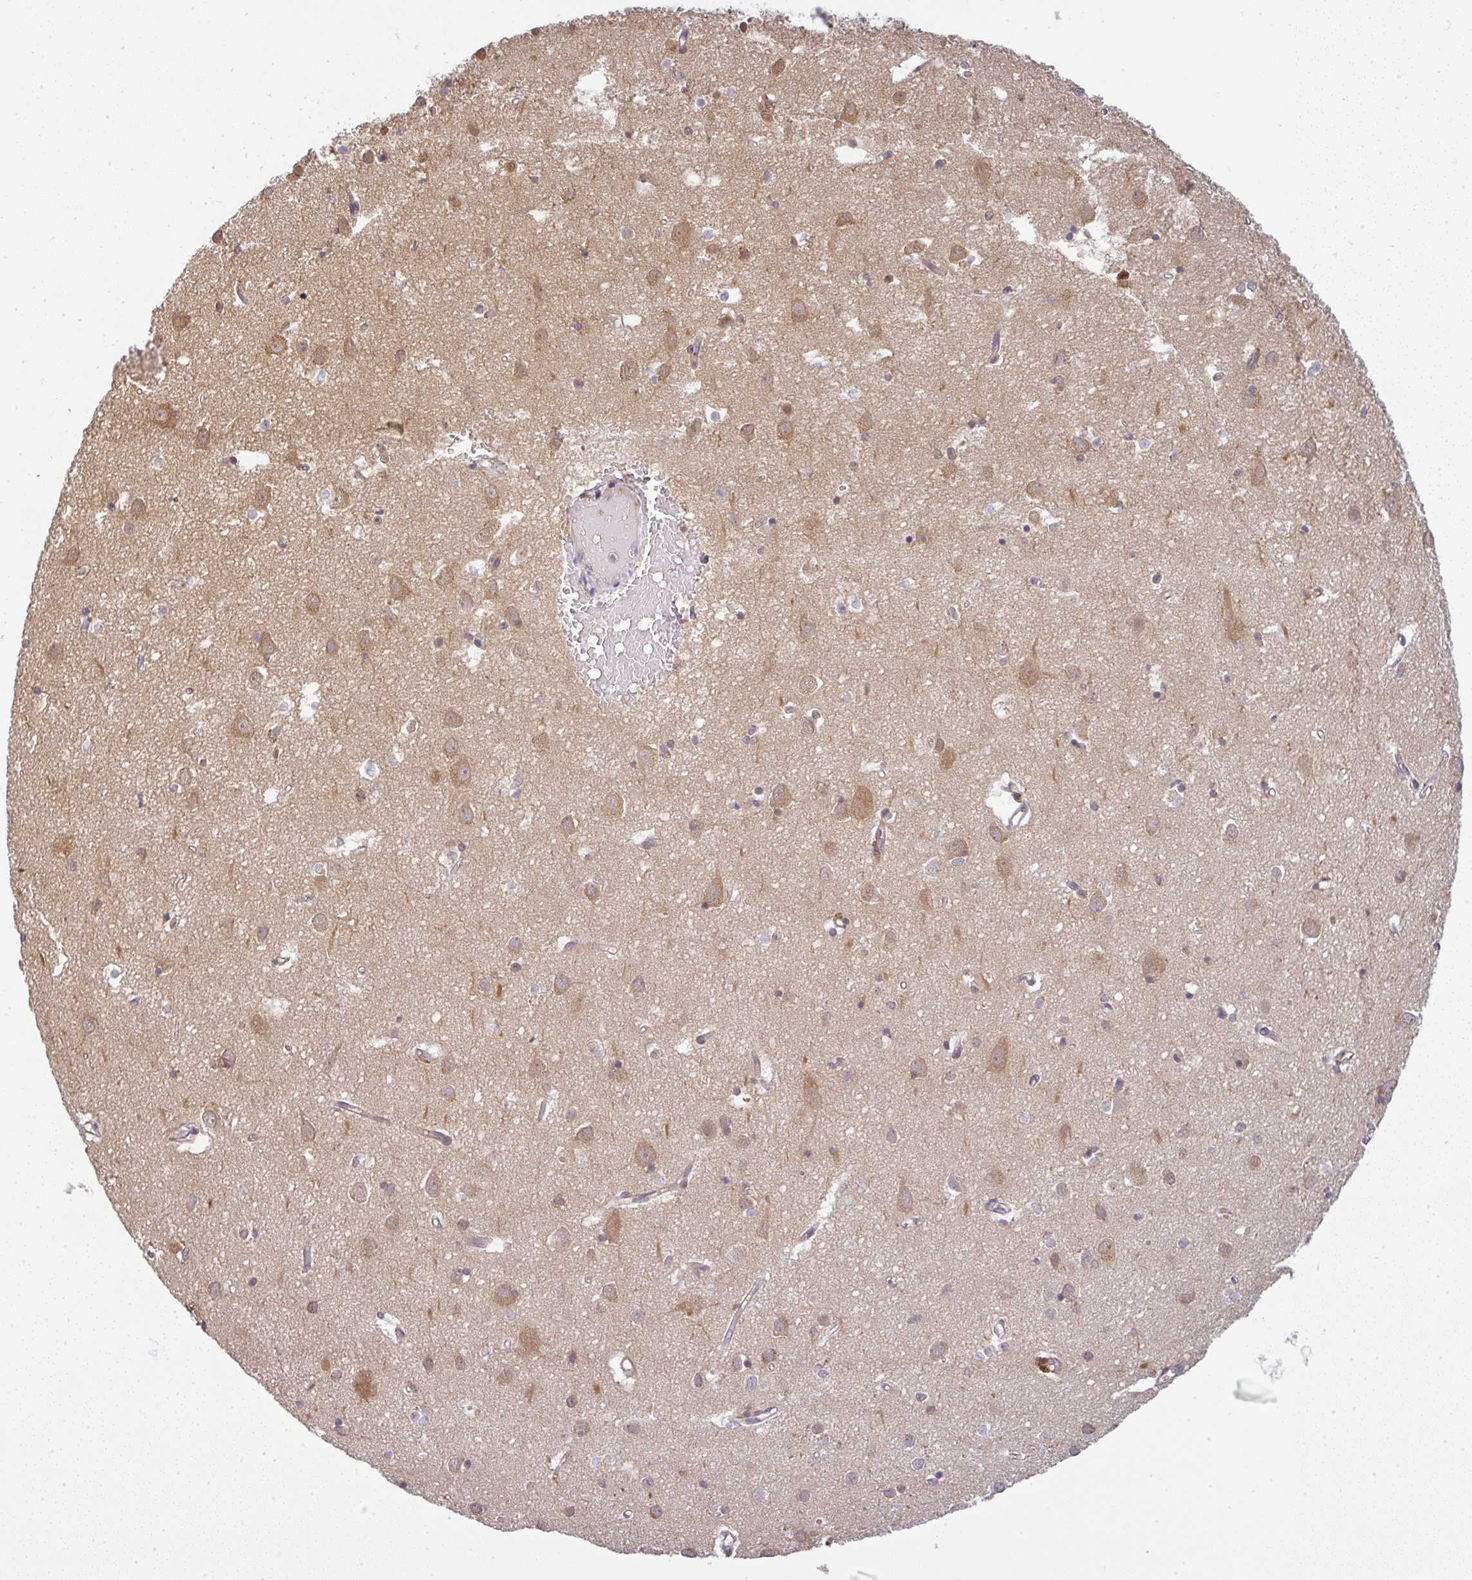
{"staining": {"intensity": "weak", "quantity": "<25%", "location": "cytoplasmic/membranous"}, "tissue": "cerebral cortex", "cell_type": "Endothelial cells", "image_type": "normal", "snomed": [{"axis": "morphology", "description": "Normal tissue, NOS"}, {"axis": "topography", "description": "Cerebral cortex"}], "caption": "IHC histopathology image of normal human cerebral cortex stained for a protein (brown), which exhibits no positivity in endothelial cells. (Immunohistochemistry, brightfield microscopy, high magnification).", "gene": "FAM153A", "patient": {"sex": "male", "age": 70}}